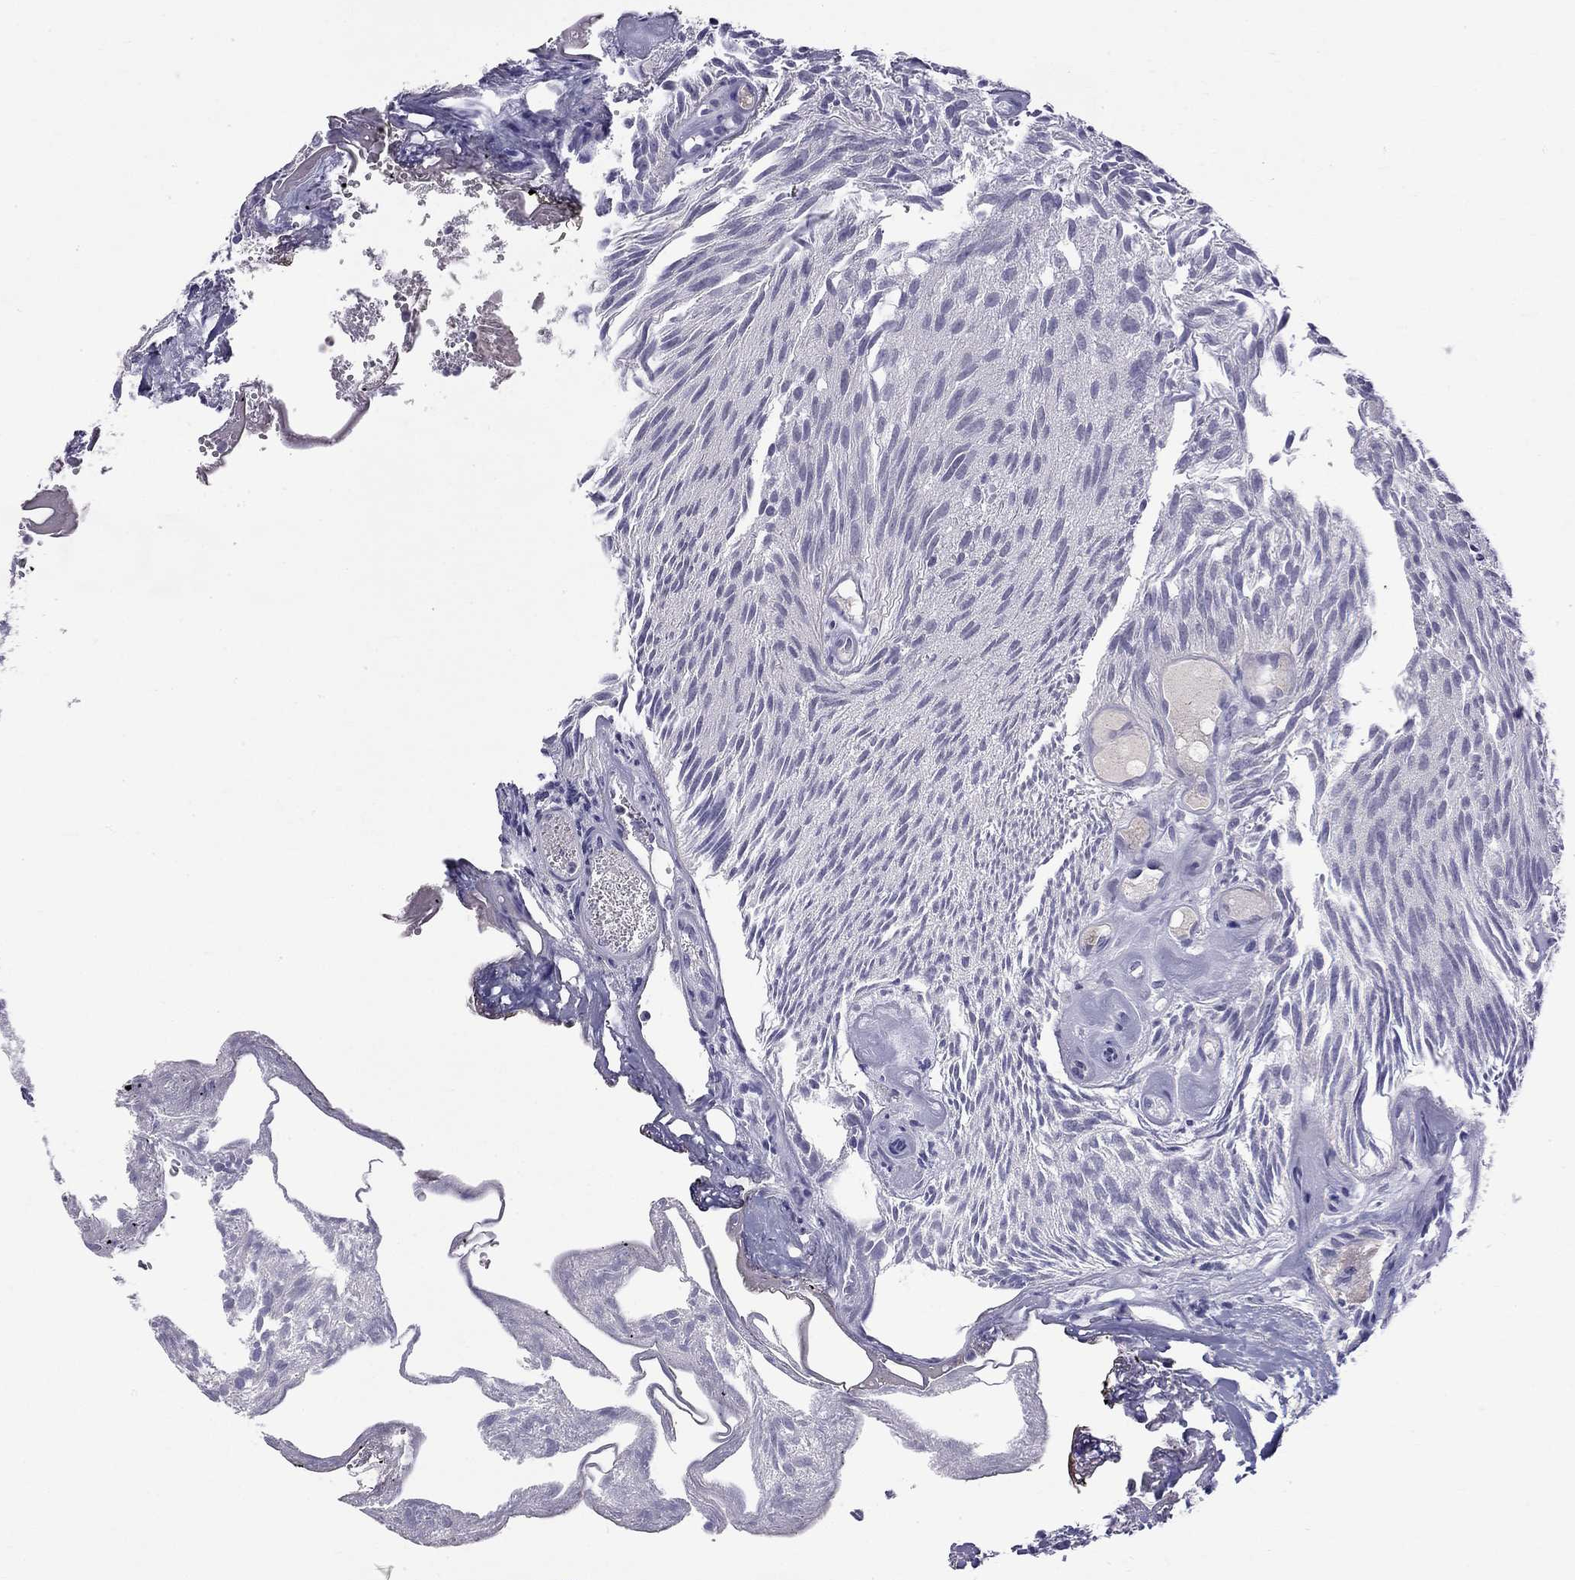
{"staining": {"intensity": "negative", "quantity": "none", "location": "none"}, "tissue": "urothelial cancer", "cell_type": "Tumor cells", "image_type": "cancer", "snomed": [{"axis": "morphology", "description": "Urothelial carcinoma, Low grade"}, {"axis": "topography", "description": "Urinary bladder"}], "caption": "DAB immunohistochemical staining of low-grade urothelial carcinoma shows no significant positivity in tumor cells. (DAB IHC, high magnification).", "gene": "RTL9", "patient": {"sex": "female", "age": 87}}